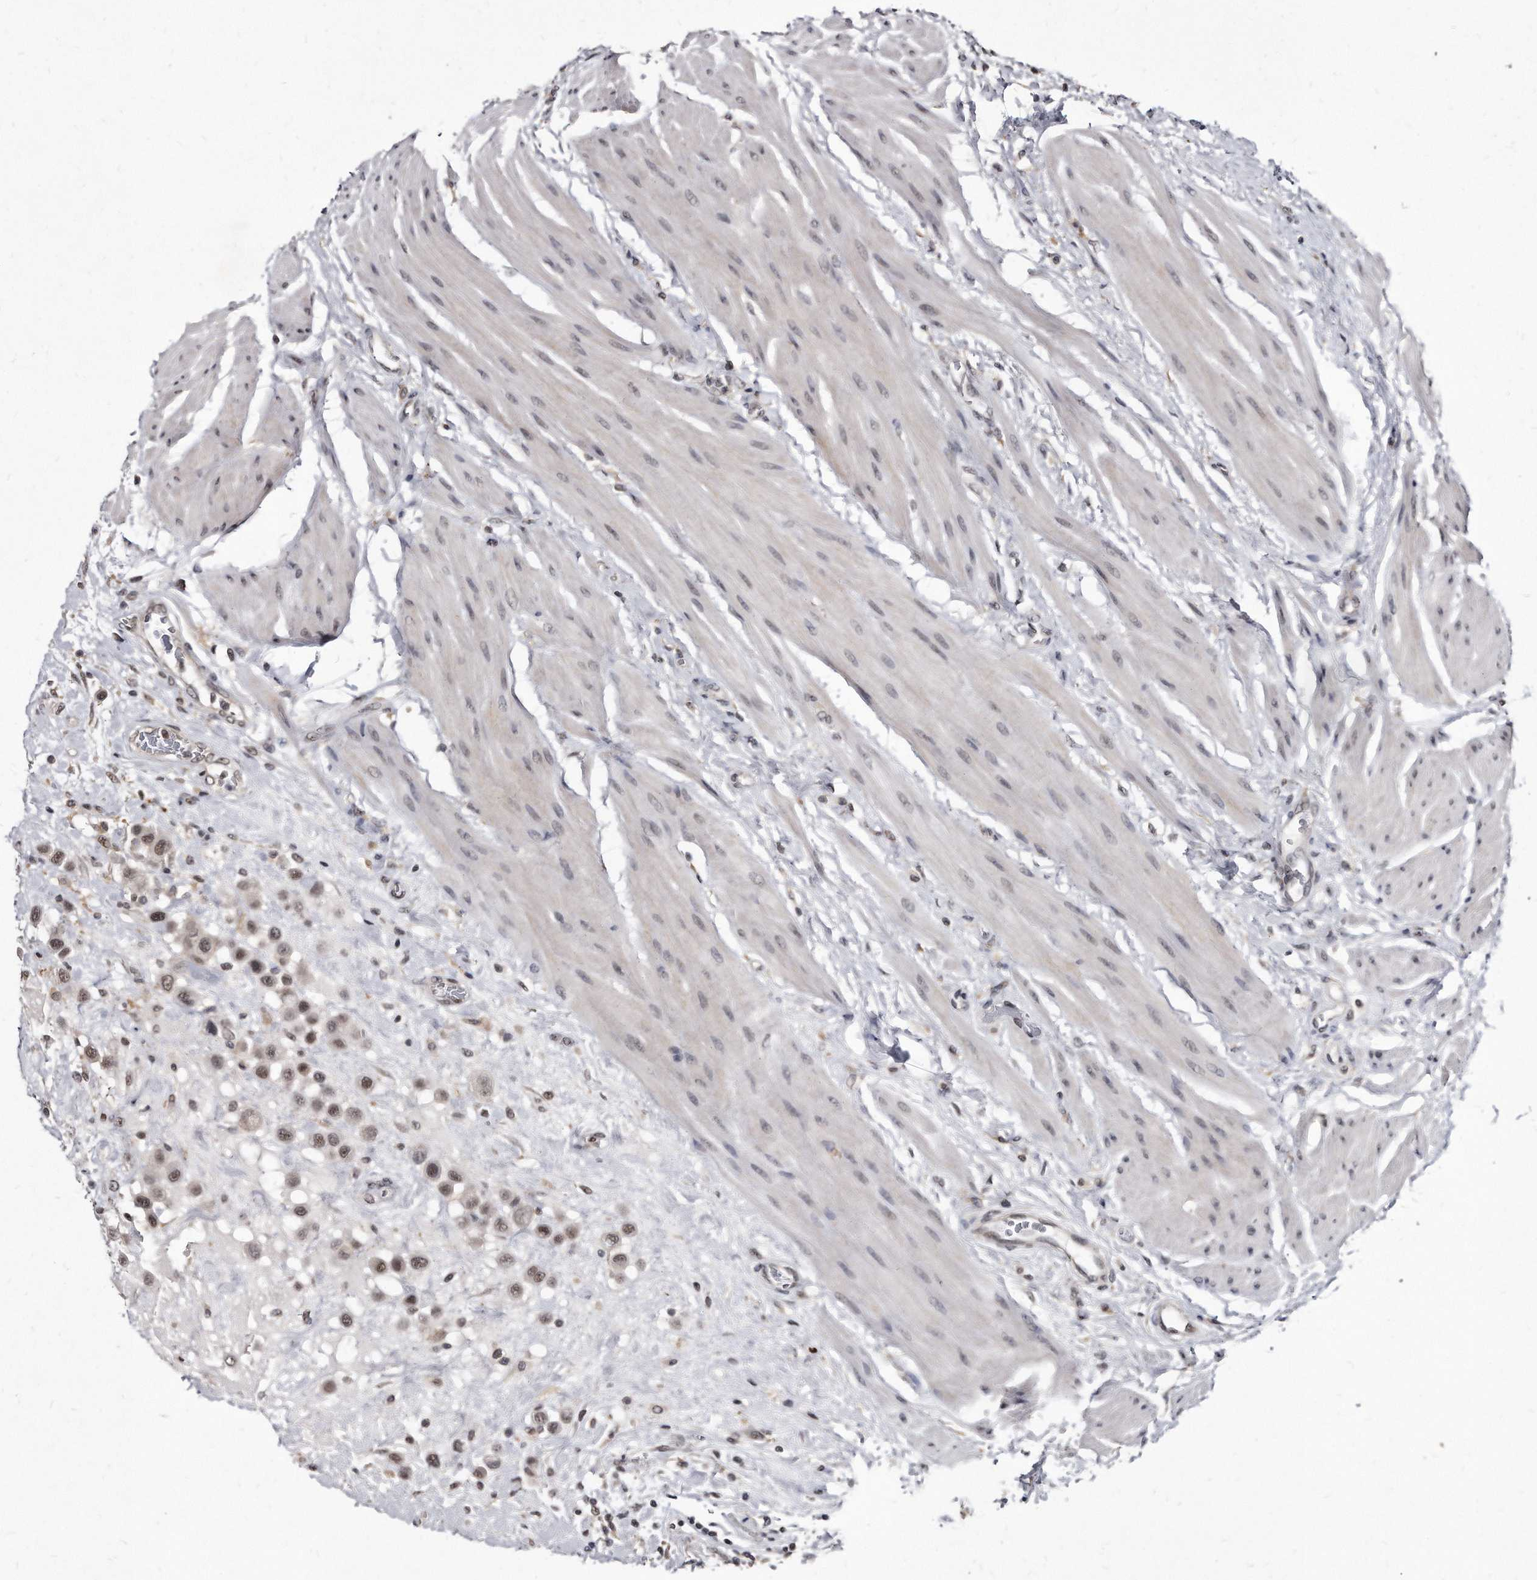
{"staining": {"intensity": "moderate", "quantity": ">75%", "location": "nuclear"}, "tissue": "urothelial cancer", "cell_type": "Tumor cells", "image_type": "cancer", "snomed": [{"axis": "morphology", "description": "Urothelial carcinoma, High grade"}, {"axis": "topography", "description": "Urinary bladder"}], "caption": "High-magnification brightfield microscopy of urothelial carcinoma (high-grade) stained with DAB (brown) and counterstained with hematoxylin (blue). tumor cells exhibit moderate nuclear staining is present in about>75% of cells.", "gene": "KLHDC3", "patient": {"sex": "male", "age": 50}}